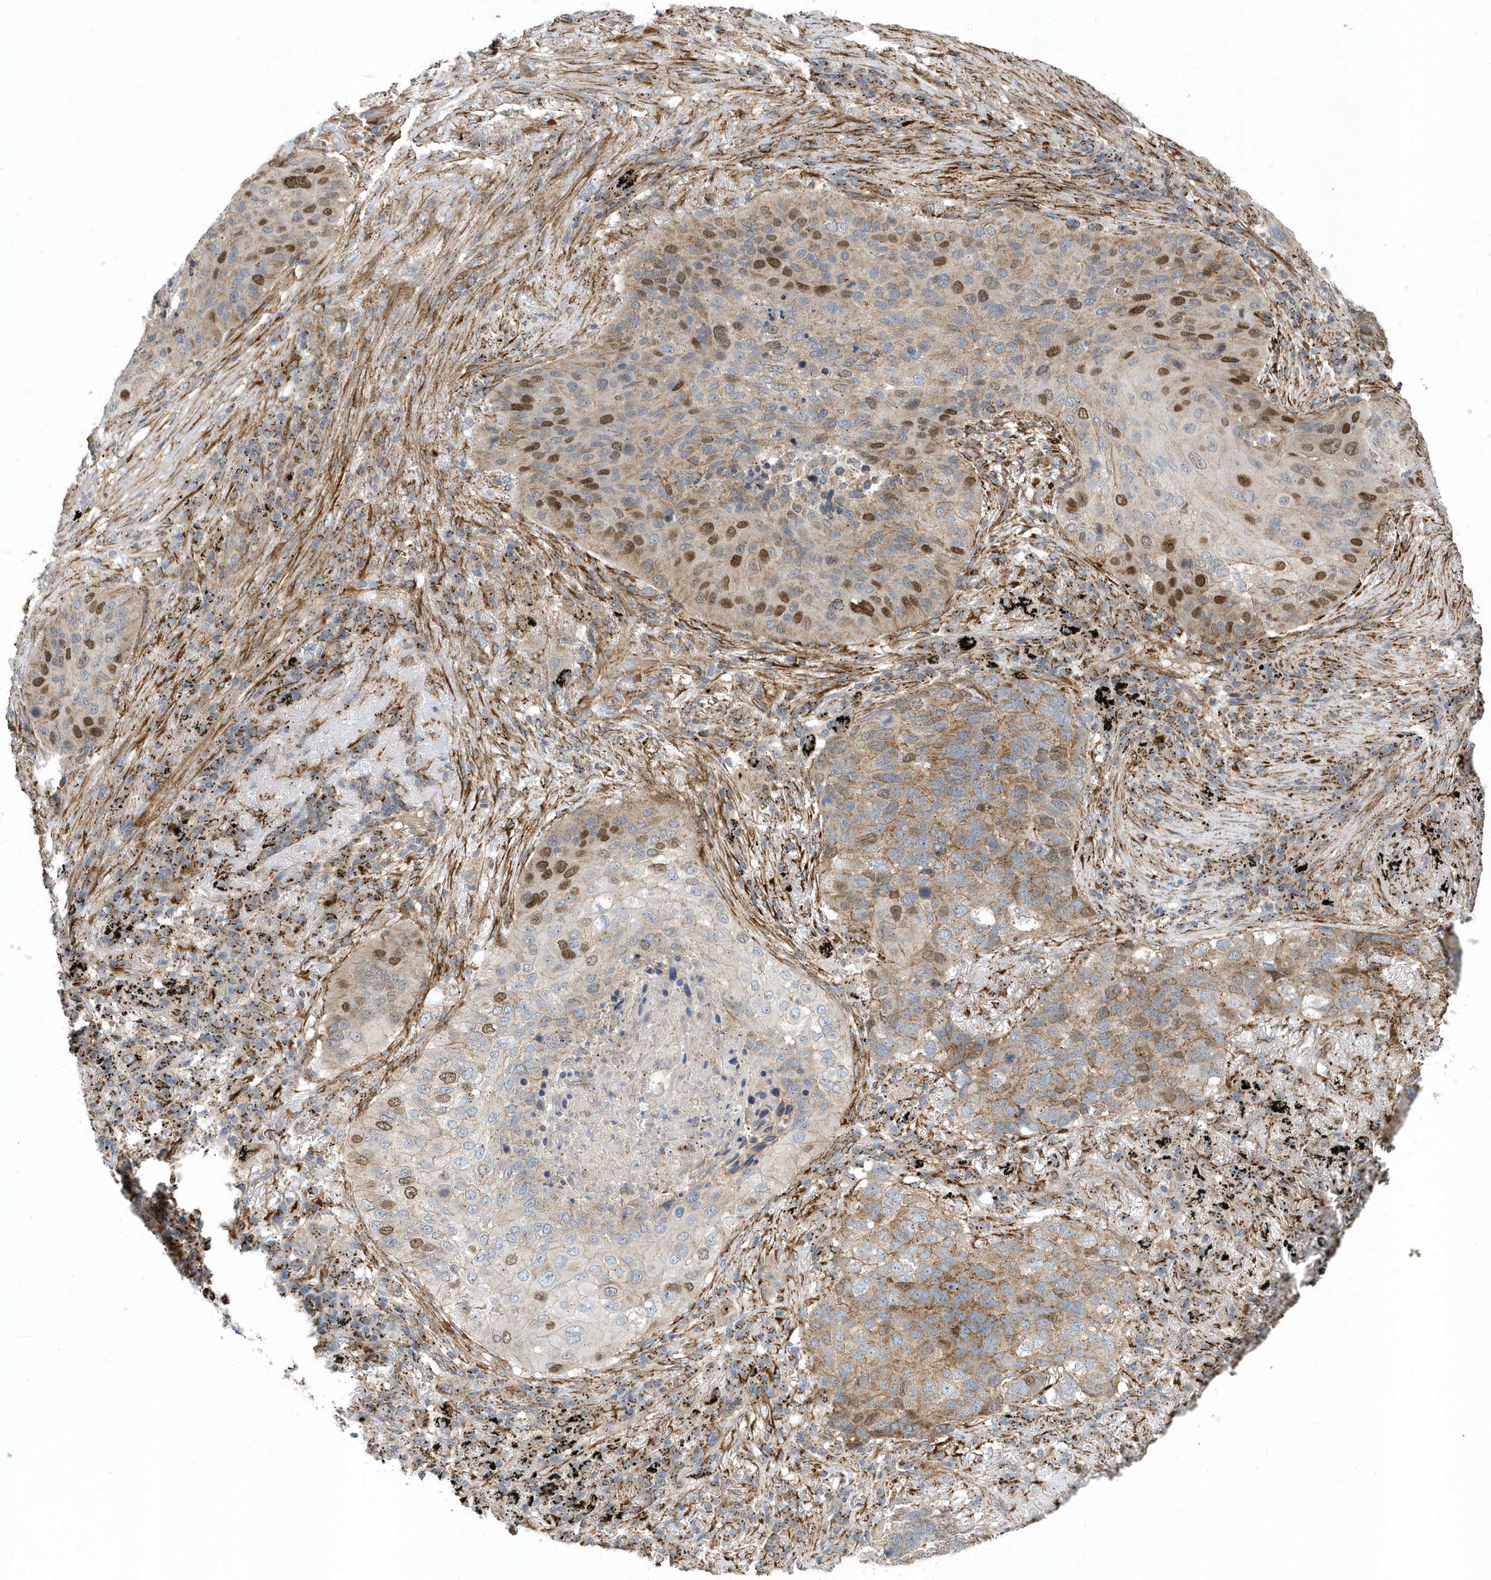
{"staining": {"intensity": "moderate", "quantity": "25%-75%", "location": "cytoplasmic/membranous,nuclear"}, "tissue": "lung cancer", "cell_type": "Tumor cells", "image_type": "cancer", "snomed": [{"axis": "morphology", "description": "Squamous cell carcinoma, NOS"}, {"axis": "topography", "description": "Lung"}], "caption": "Lung cancer (squamous cell carcinoma) tissue shows moderate cytoplasmic/membranous and nuclear staining in about 25%-75% of tumor cells", "gene": "HRH4", "patient": {"sex": "female", "age": 63}}